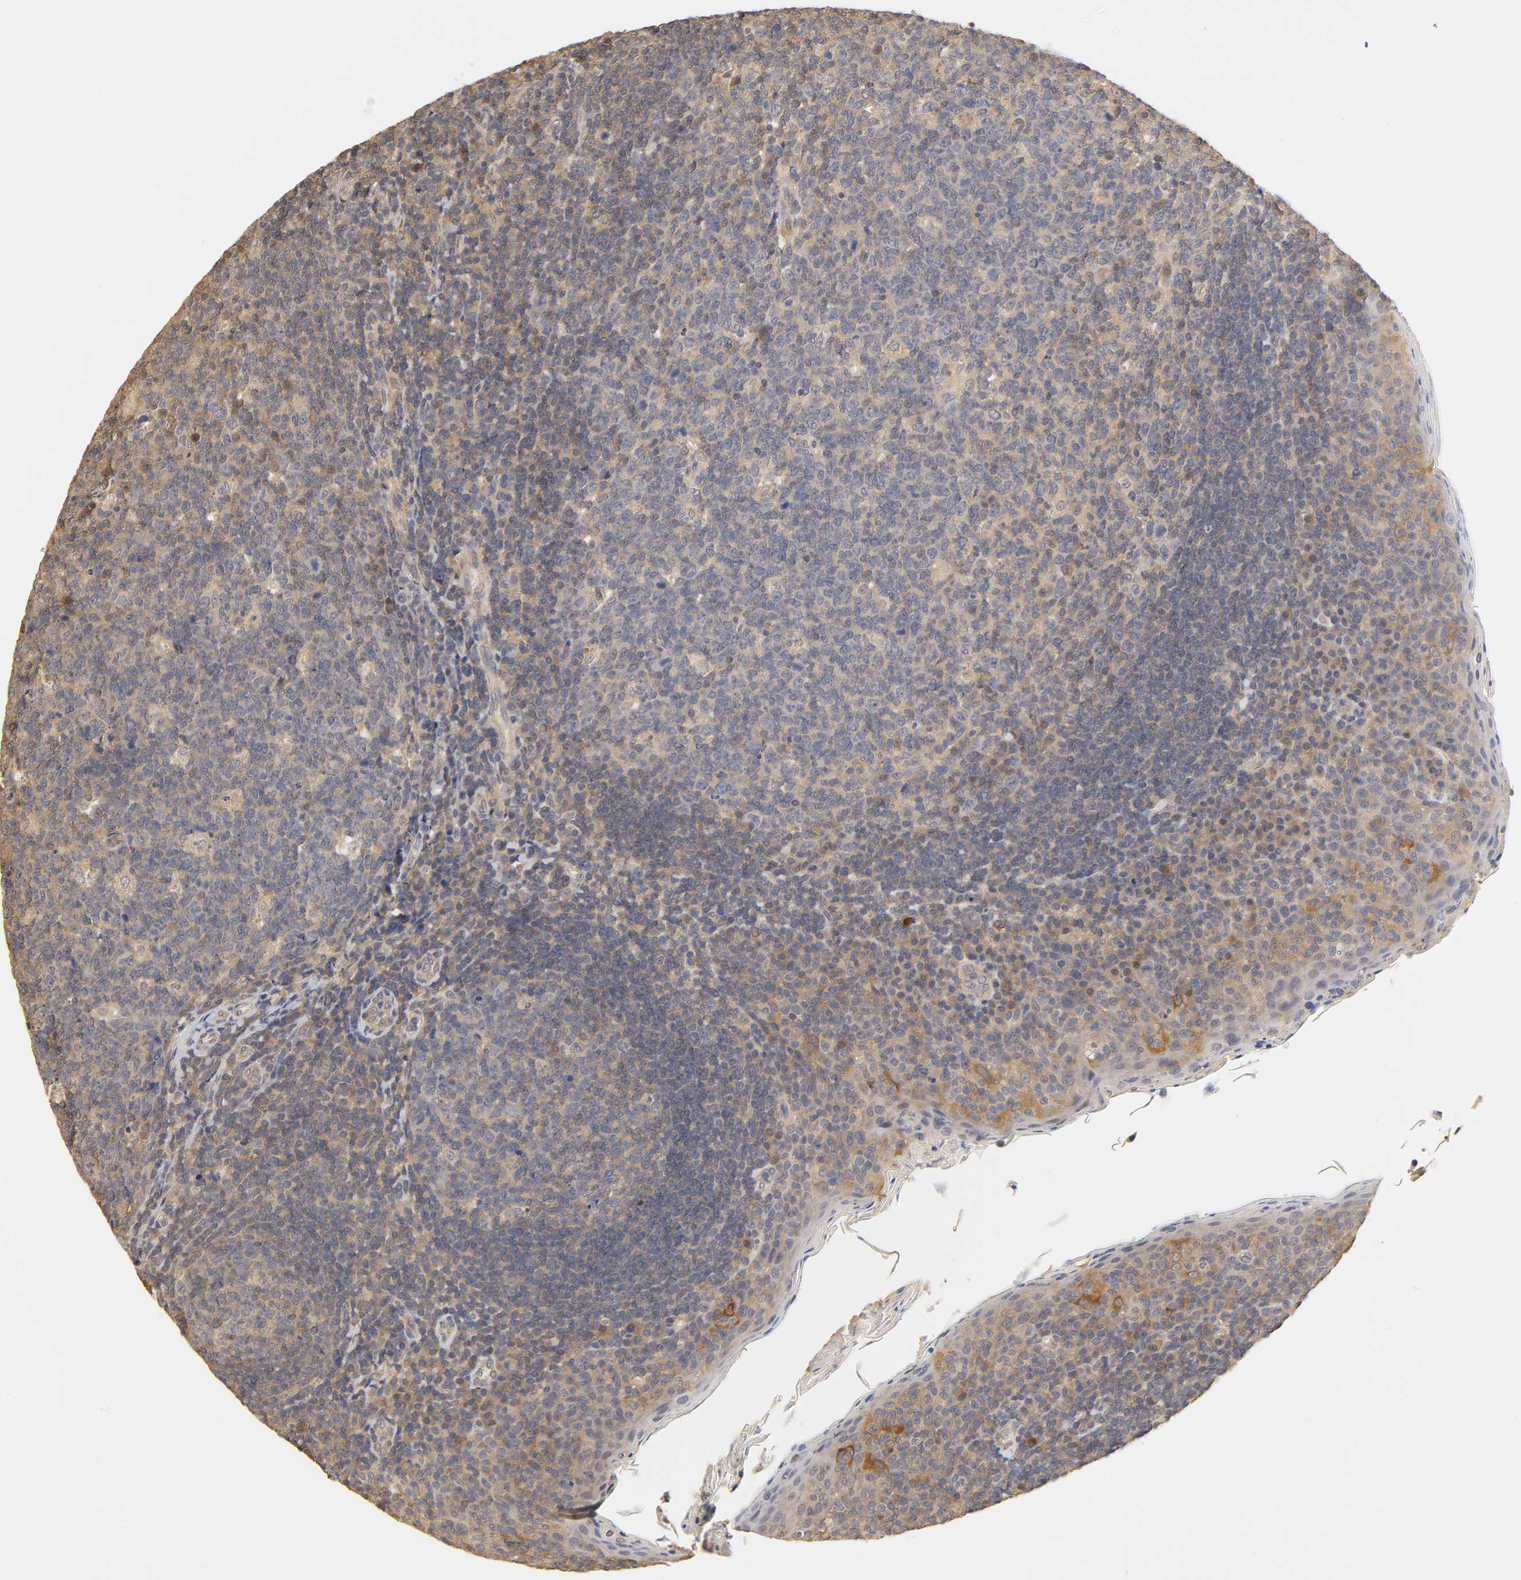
{"staining": {"intensity": "negative", "quantity": "none", "location": "none"}, "tissue": "tonsil", "cell_type": "Germinal center cells", "image_type": "normal", "snomed": [{"axis": "morphology", "description": "Normal tissue, NOS"}, {"axis": "topography", "description": "Tonsil"}], "caption": "An image of tonsil stained for a protein reveals no brown staining in germinal center cells. (DAB (3,3'-diaminobenzidine) immunohistochemistry visualized using brightfield microscopy, high magnification).", "gene": "PDE5A", "patient": {"sex": "male", "age": 17}}